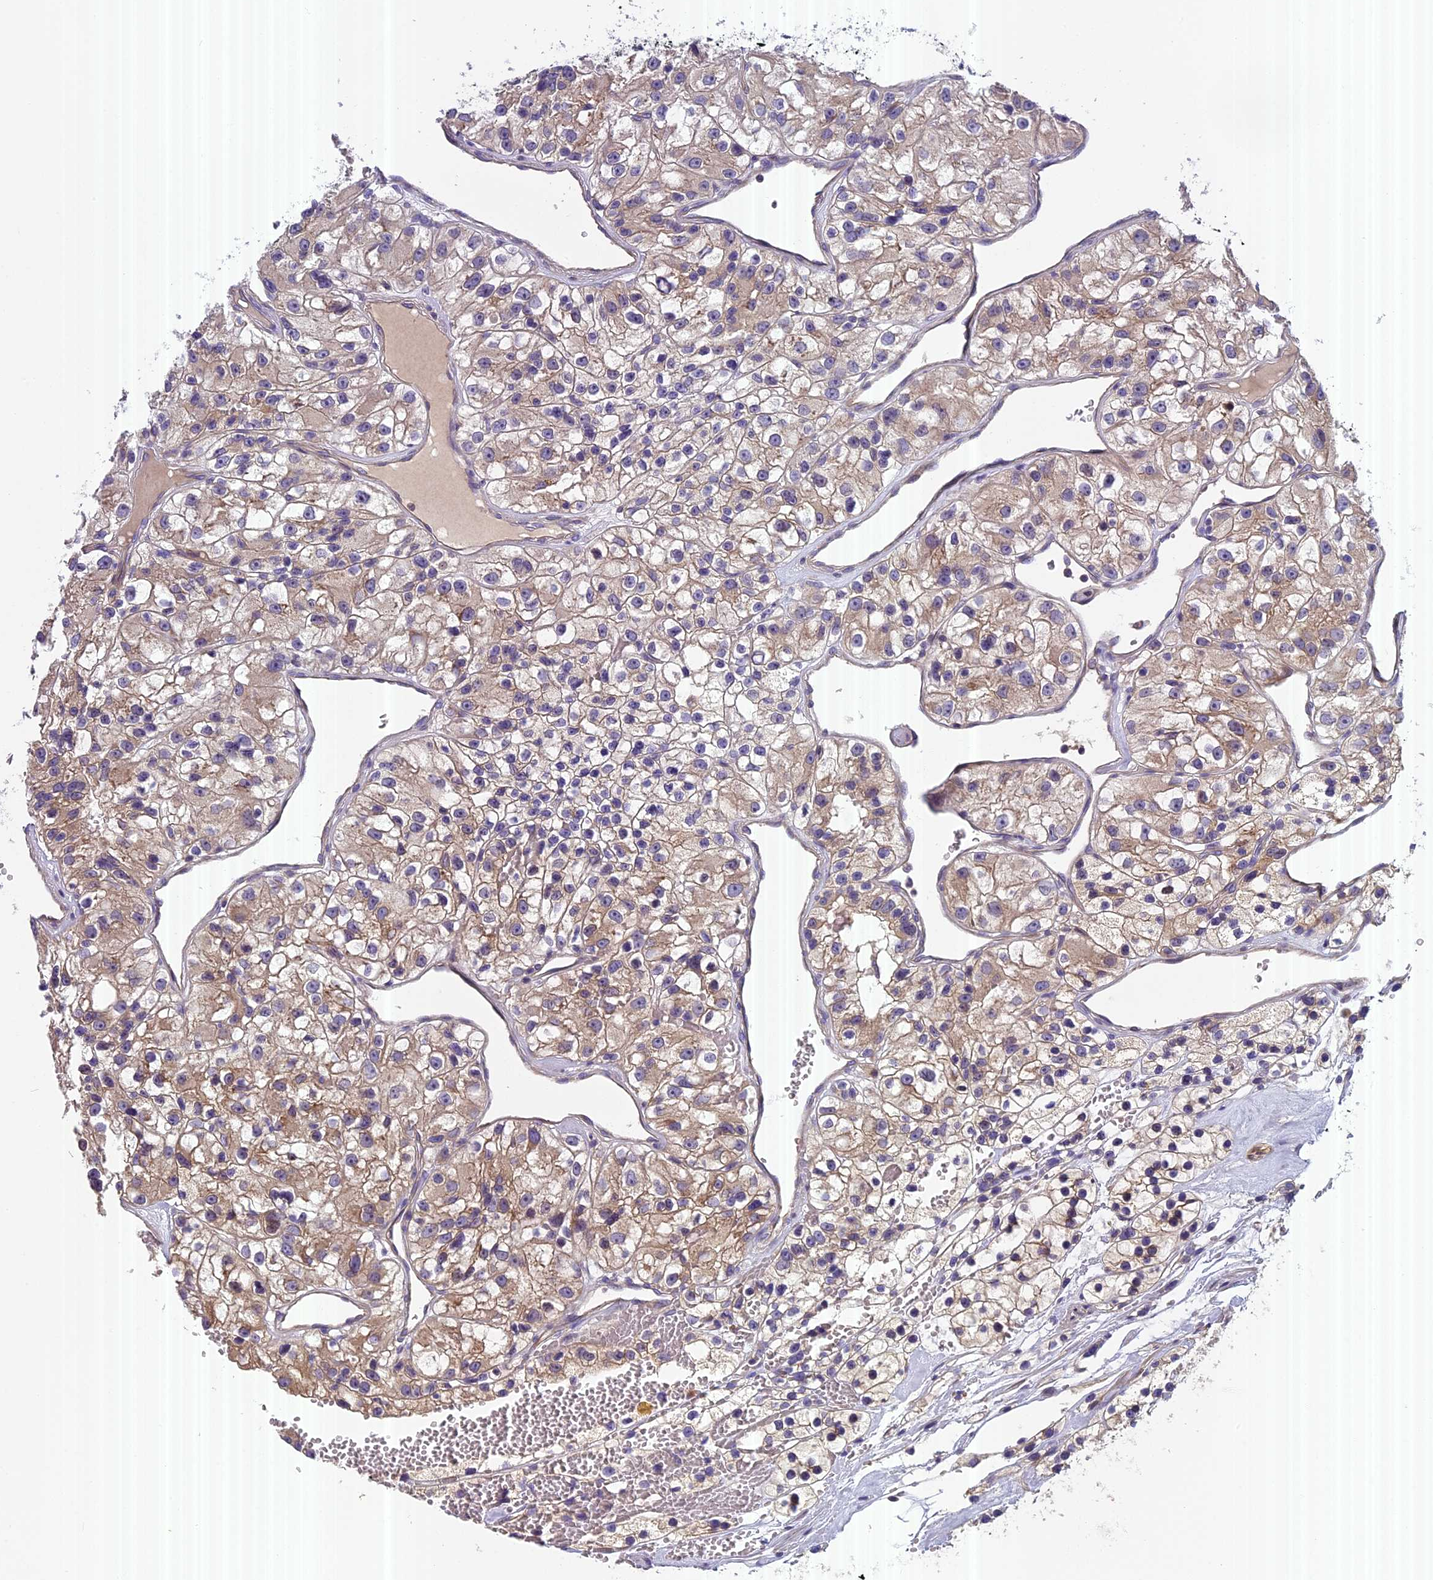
{"staining": {"intensity": "moderate", "quantity": "25%-75%", "location": "cytoplasmic/membranous"}, "tissue": "renal cancer", "cell_type": "Tumor cells", "image_type": "cancer", "snomed": [{"axis": "morphology", "description": "Adenocarcinoma, NOS"}, {"axis": "topography", "description": "Kidney"}], "caption": "Renal cancer stained with a protein marker exhibits moderate staining in tumor cells.", "gene": "FAM98C", "patient": {"sex": "female", "age": 57}}